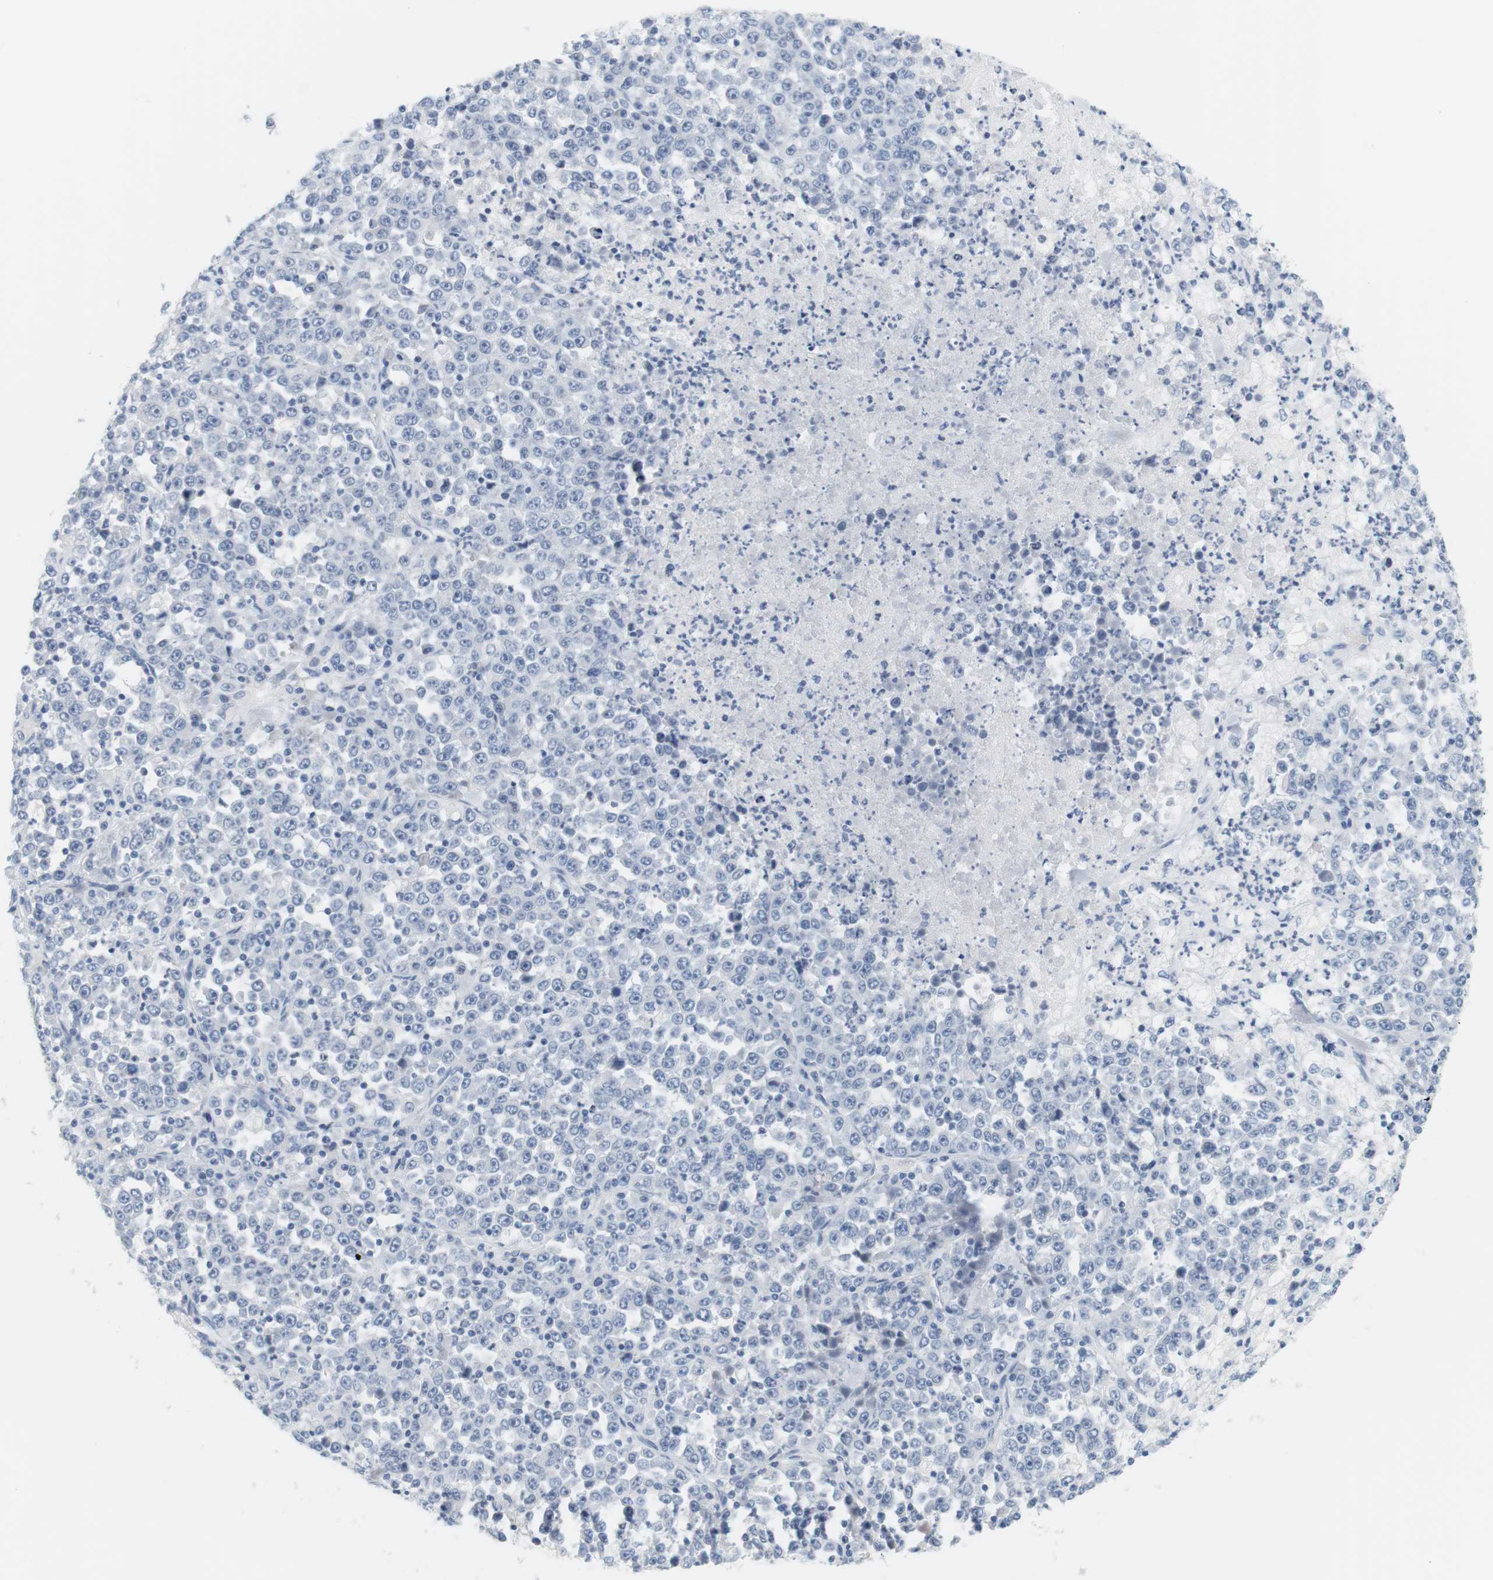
{"staining": {"intensity": "negative", "quantity": "none", "location": "none"}, "tissue": "stomach cancer", "cell_type": "Tumor cells", "image_type": "cancer", "snomed": [{"axis": "morphology", "description": "Normal tissue, NOS"}, {"axis": "morphology", "description": "Adenocarcinoma, NOS"}, {"axis": "topography", "description": "Stomach, upper"}, {"axis": "topography", "description": "Stomach"}], "caption": "Human adenocarcinoma (stomach) stained for a protein using immunohistochemistry (IHC) reveals no positivity in tumor cells.", "gene": "OPRM1", "patient": {"sex": "male", "age": 59}}